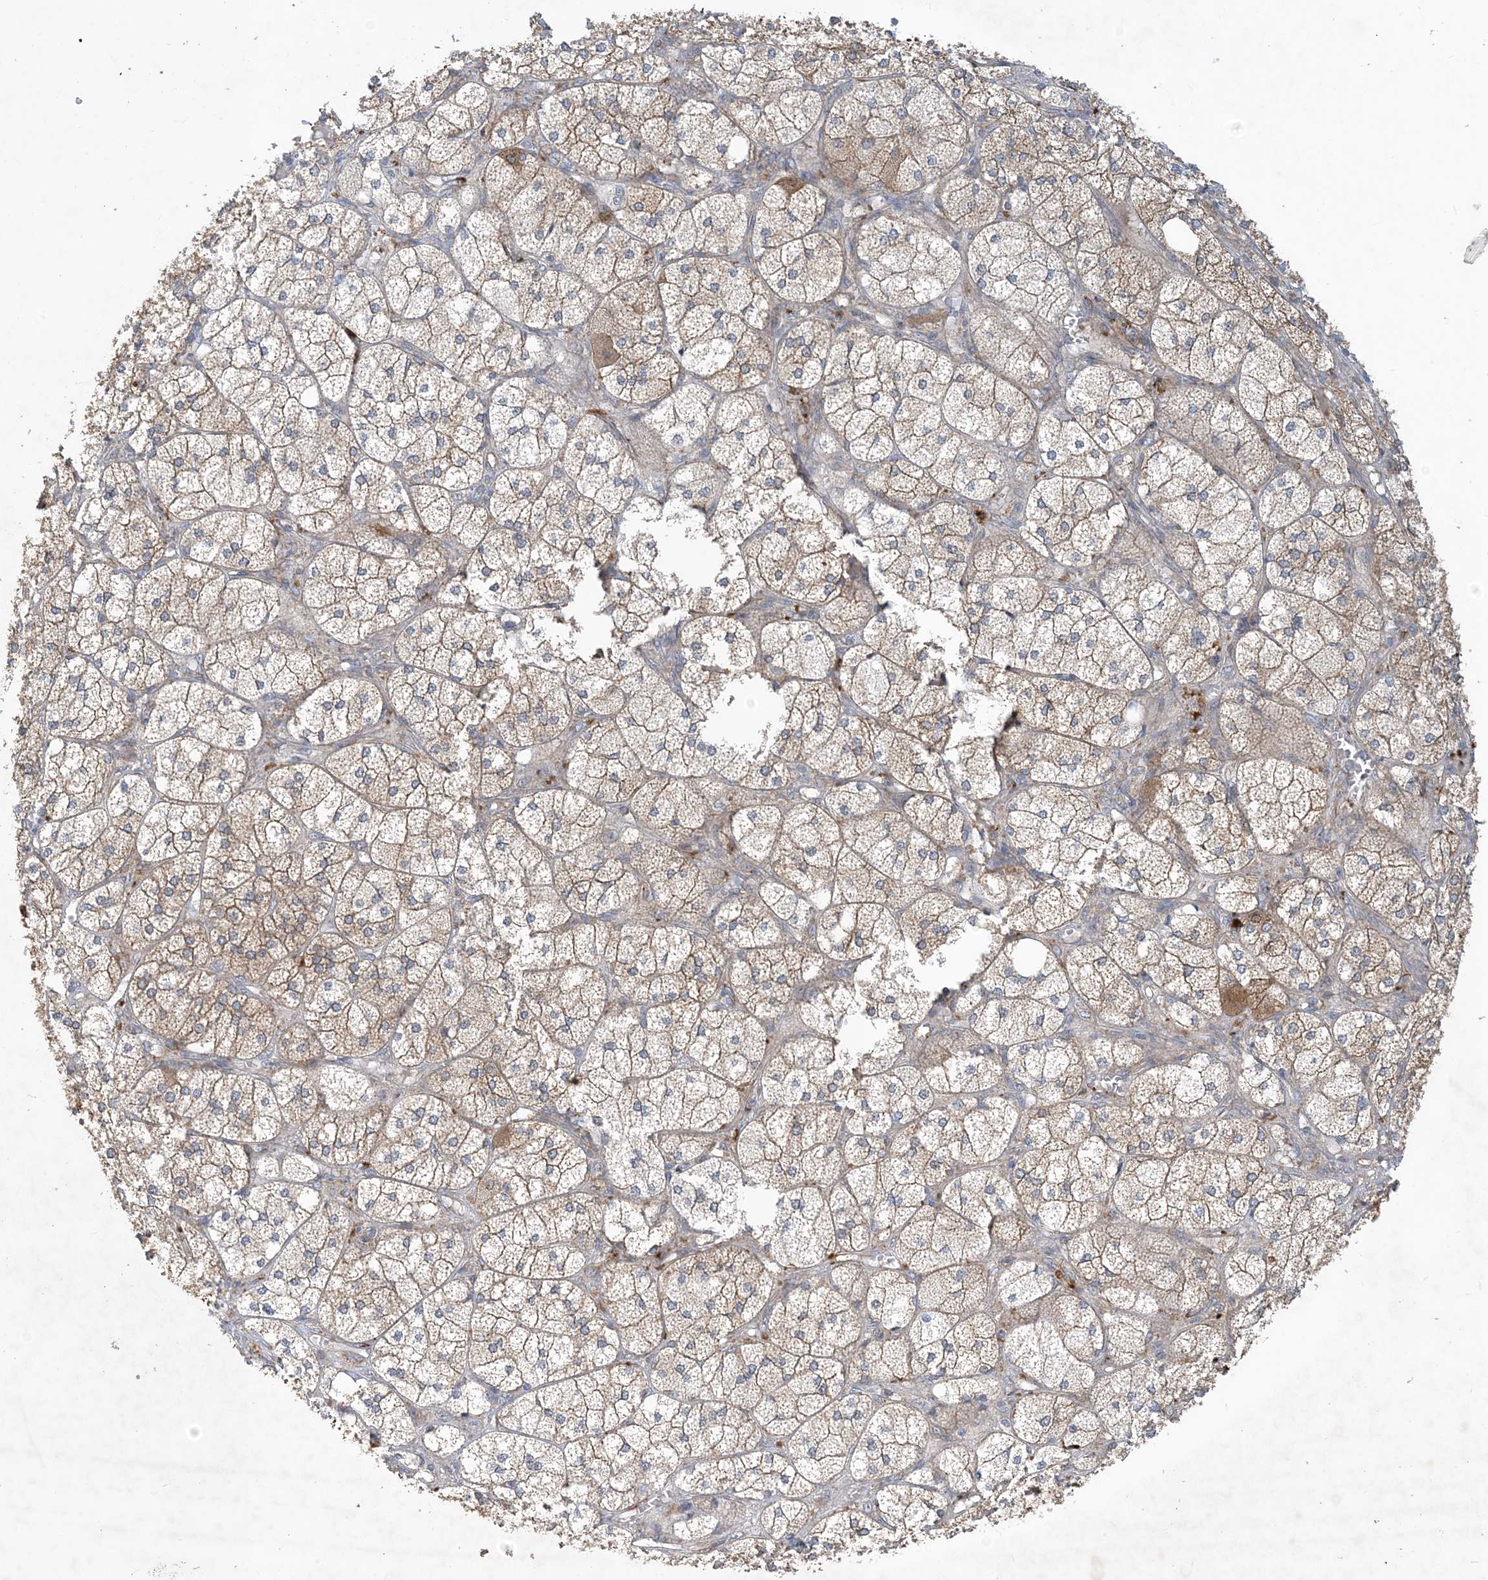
{"staining": {"intensity": "moderate", "quantity": ">75%", "location": "cytoplasmic/membranous"}, "tissue": "adrenal gland", "cell_type": "Glandular cells", "image_type": "normal", "snomed": [{"axis": "morphology", "description": "Normal tissue, NOS"}, {"axis": "topography", "description": "Adrenal gland"}], "caption": "A micrograph of adrenal gland stained for a protein reveals moderate cytoplasmic/membranous brown staining in glandular cells.", "gene": "CDS1", "patient": {"sex": "female", "age": 61}}